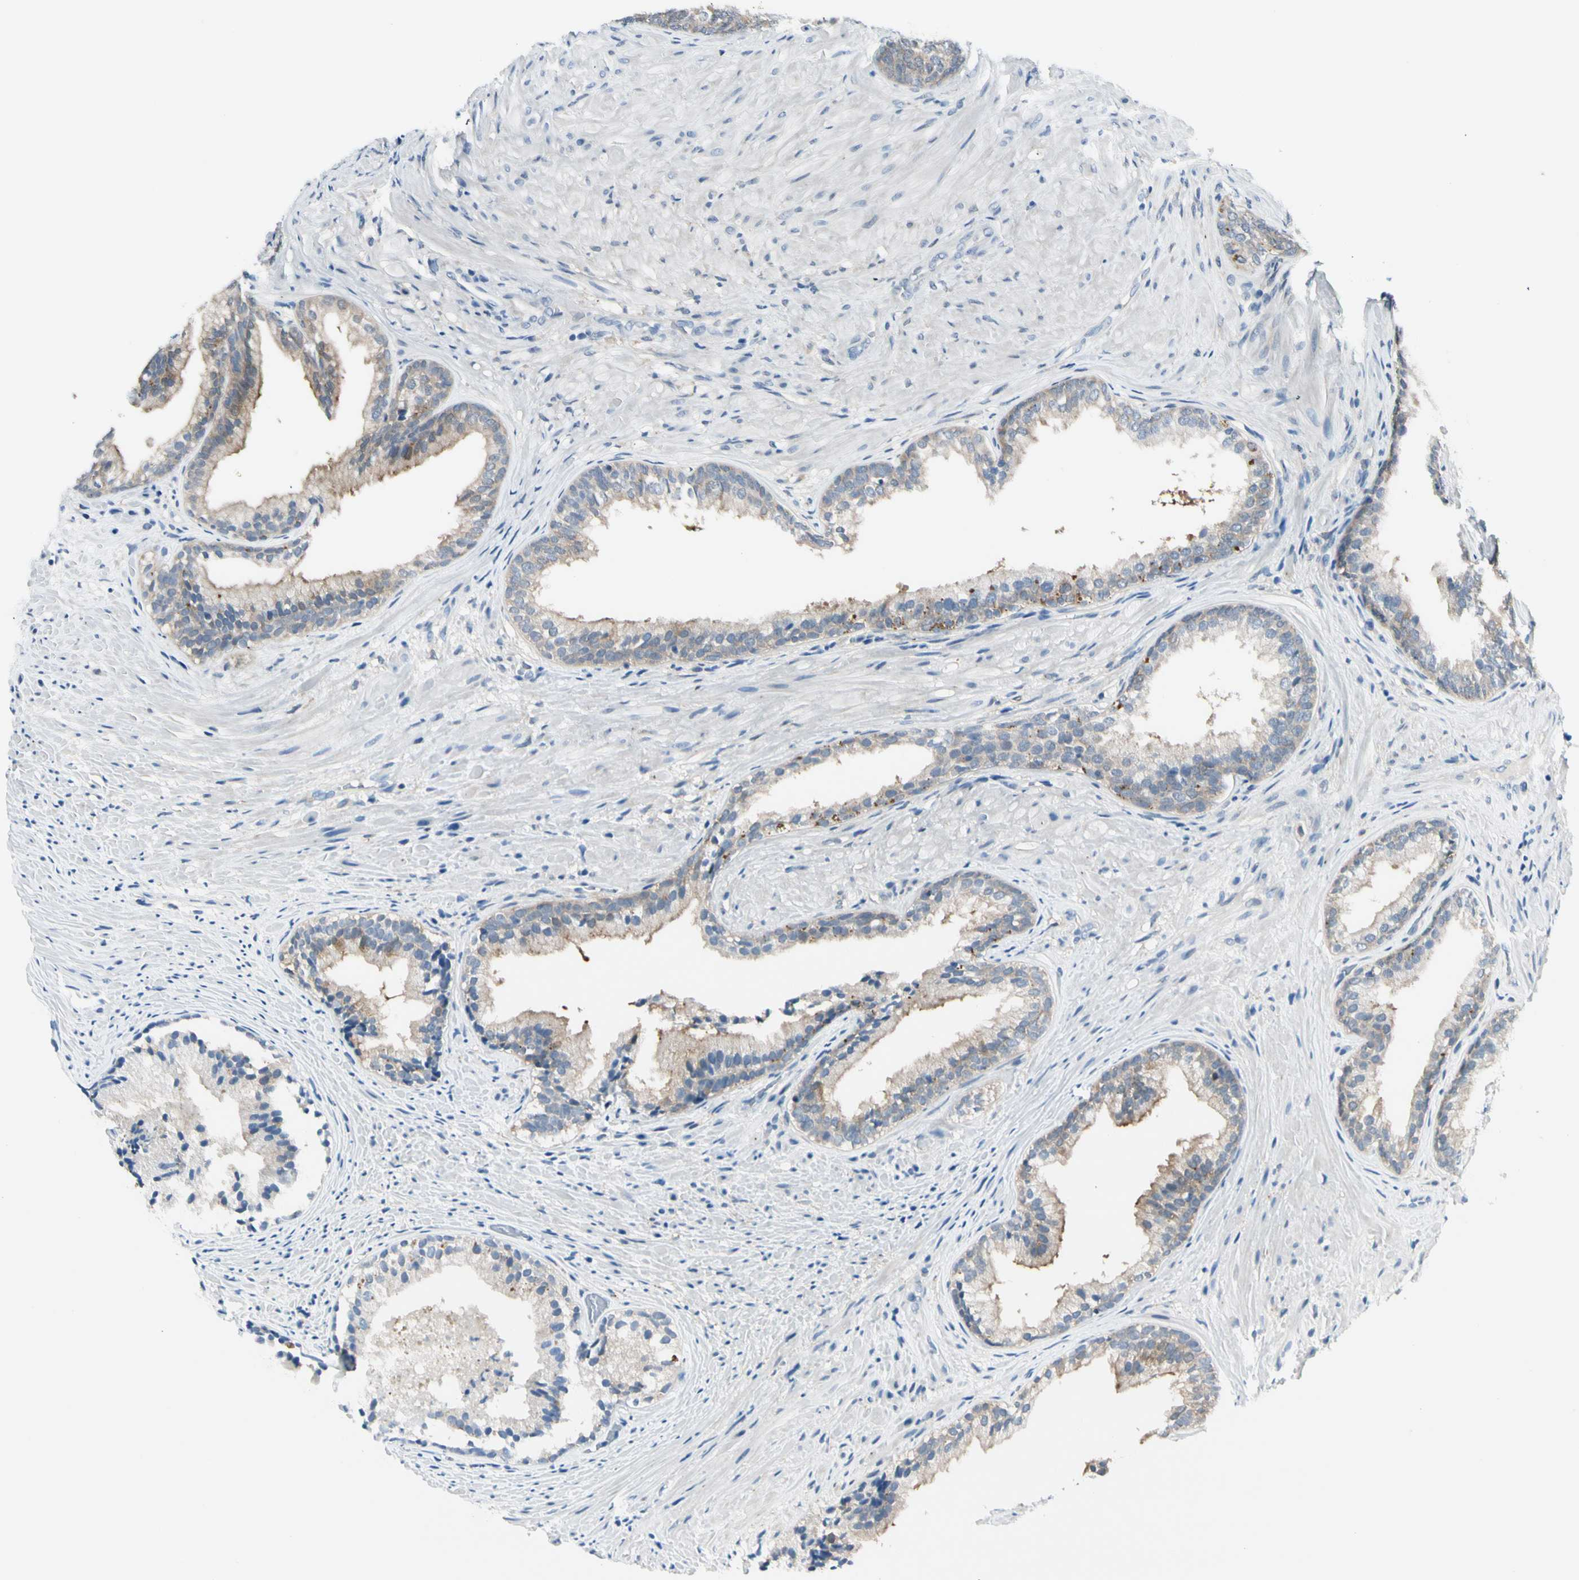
{"staining": {"intensity": "weak", "quantity": "<25%", "location": "cytoplasmic/membranous"}, "tissue": "prostate", "cell_type": "Glandular cells", "image_type": "normal", "snomed": [{"axis": "morphology", "description": "Normal tissue, NOS"}, {"axis": "topography", "description": "Prostate"}], "caption": "Immunohistochemistry image of benign human prostate stained for a protein (brown), which reveals no expression in glandular cells.", "gene": "PEBP1", "patient": {"sex": "male", "age": 76}}